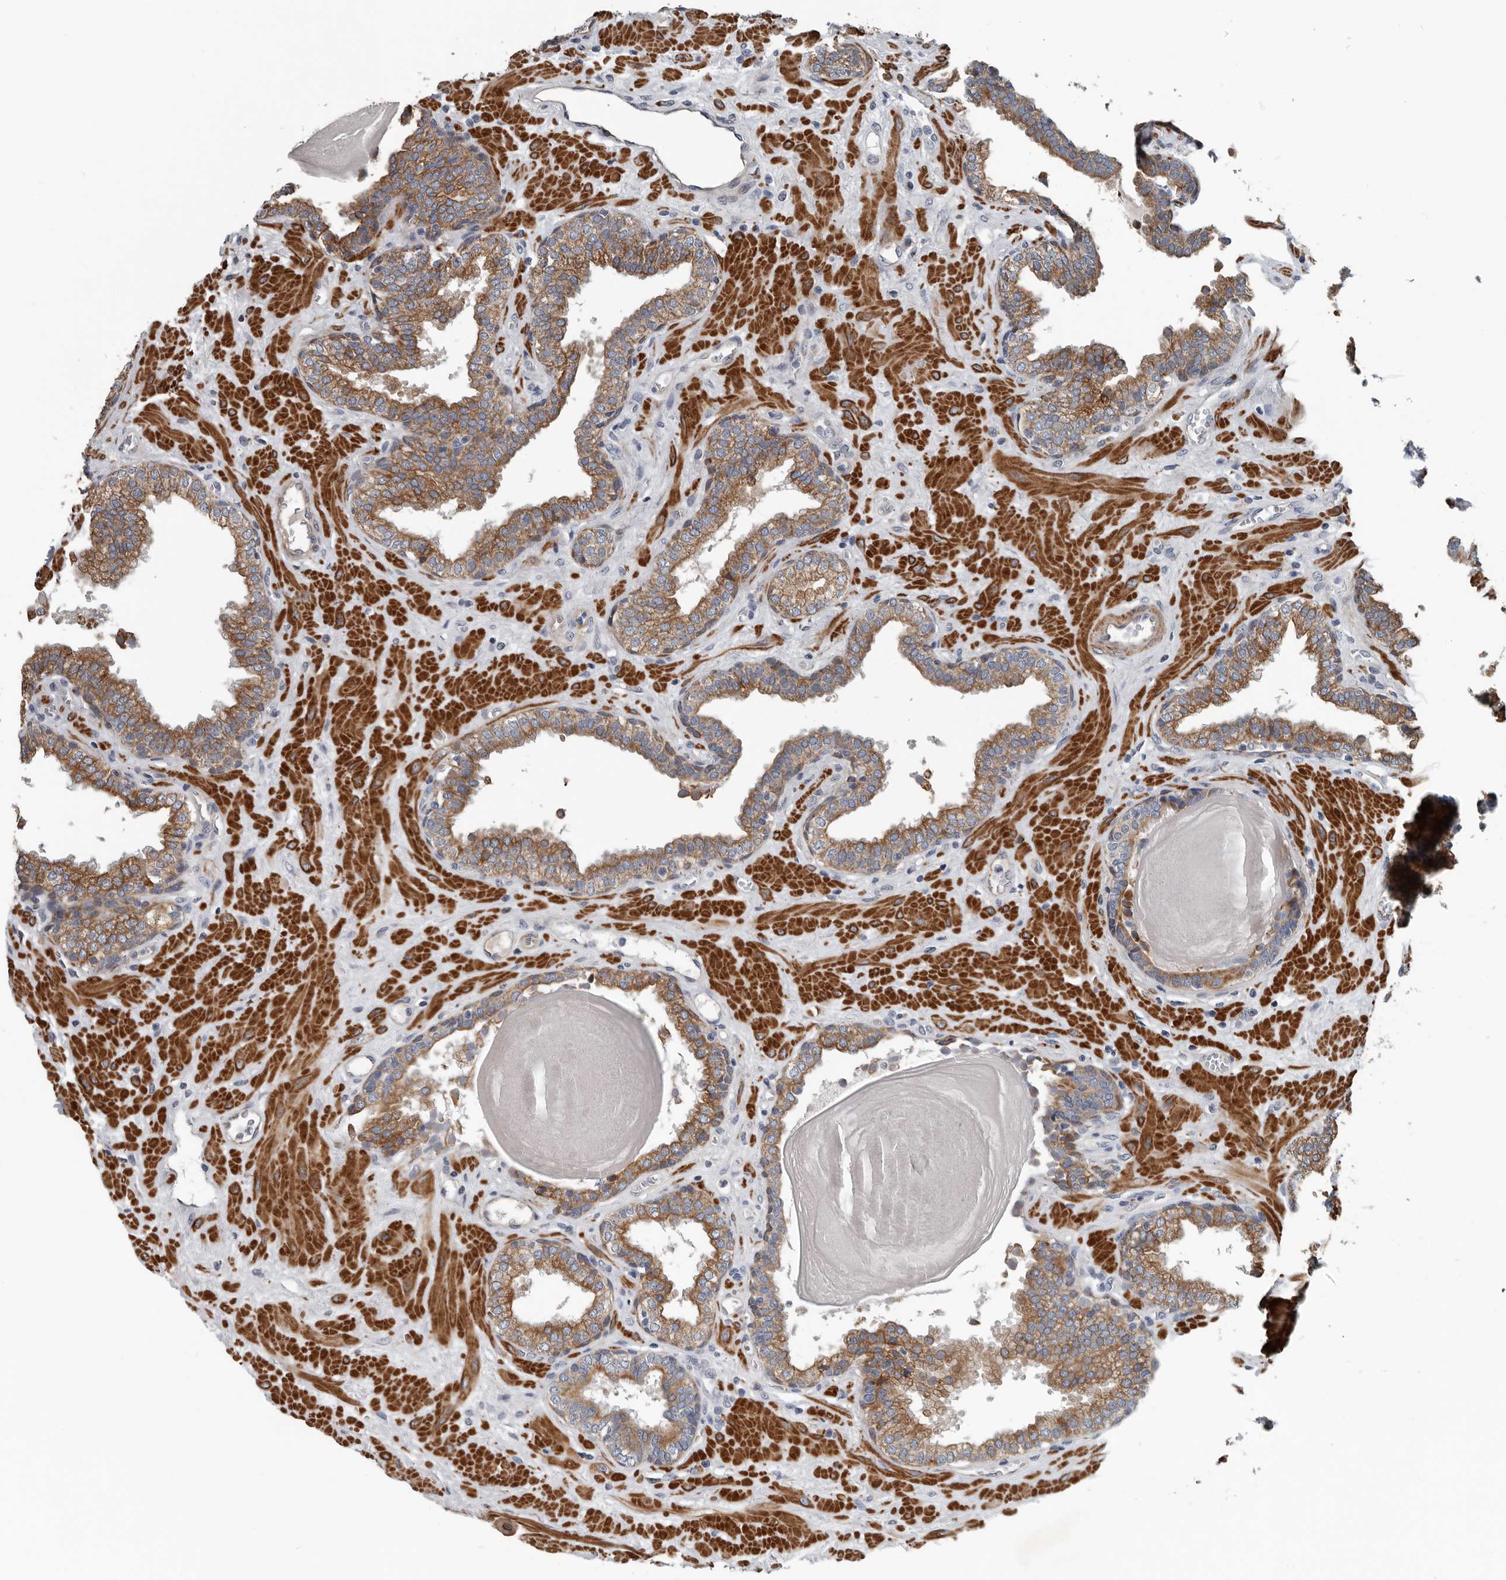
{"staining": {"intensity": "moderate", "quantity": ">75%", "location": "cytoplasmic/membranous"}, "tissue": "prostate", "cell_type": "Glandular cells", "image_type": "normal", "snomed": [{"axis": "morphology", "description": "Normal tissue, NOS"}, {"axis": "topography", "description": "Prostate"}], "caption": "A histopathology image of human prostate stained for a protein exhibits moderate cytoplasmic/membranous brown staining in glandular cells.", "gene": "DPY19L4", "patient": {"sex": "male", "age": 51}}